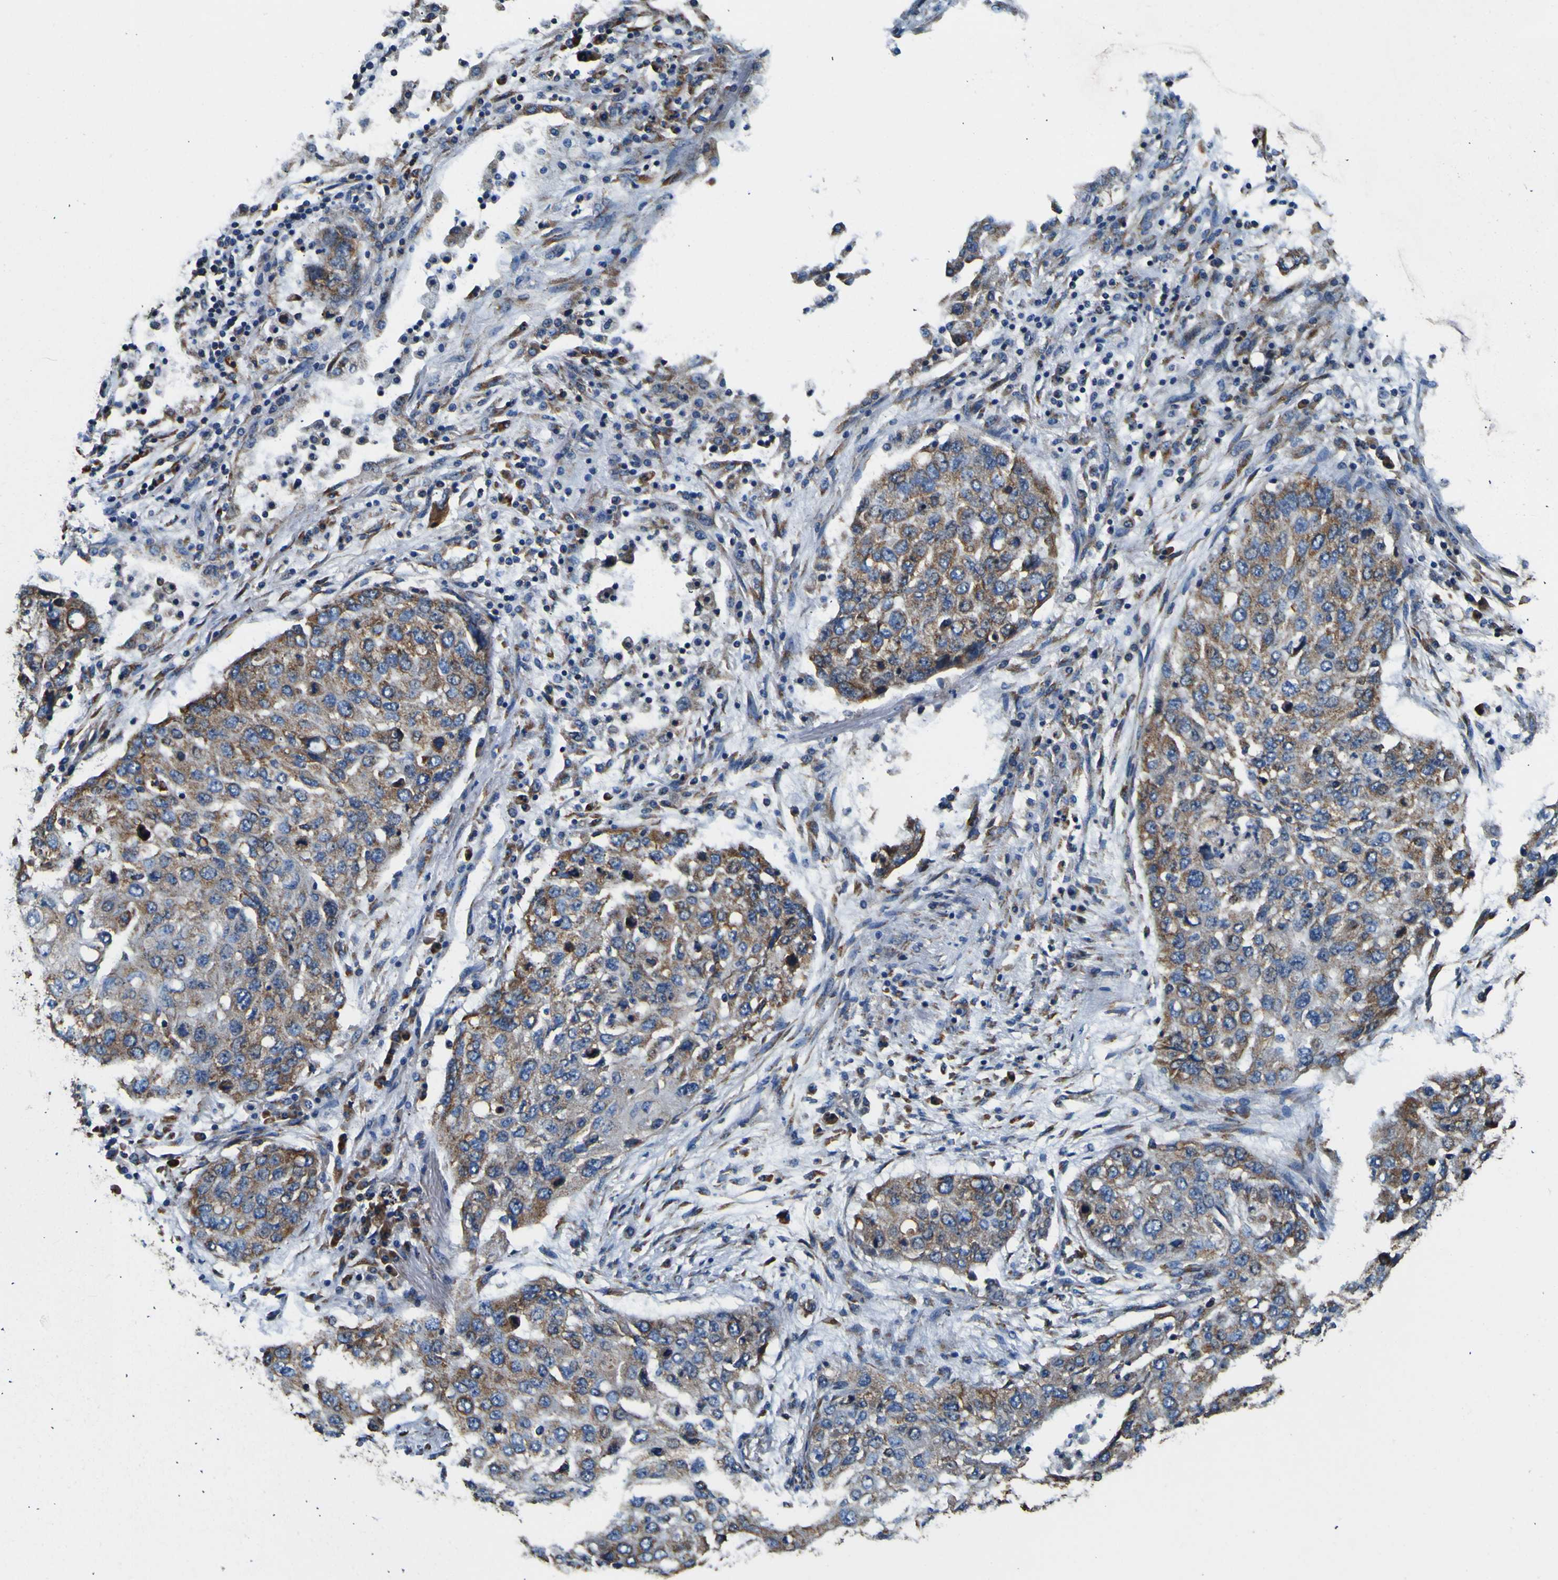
{"staining": {"intensity": "weak", "quantity": ">75%", "location": "cytoplasmic/membranous"}, "tissue": "lung cancer", "cell_type": "Tumor cells", "image_type": "cancer", "snomed": [{"axis": "morphology", "description": "Squamous cell carcinoma, NOS"}, {"axis": "topography", "description": "Lung"}], "caption": "Immunohistochemistry (IHC) histopathology image of human lung cancer (squamous cell carcinoma) stained for a protein (brown), which demonstrates low levels of weak cytoplasmic/membranous positivity in approximately >75% of tumor cells.", "gene": "INPP5A", "patient": {"sex": "female", "age": 63}}